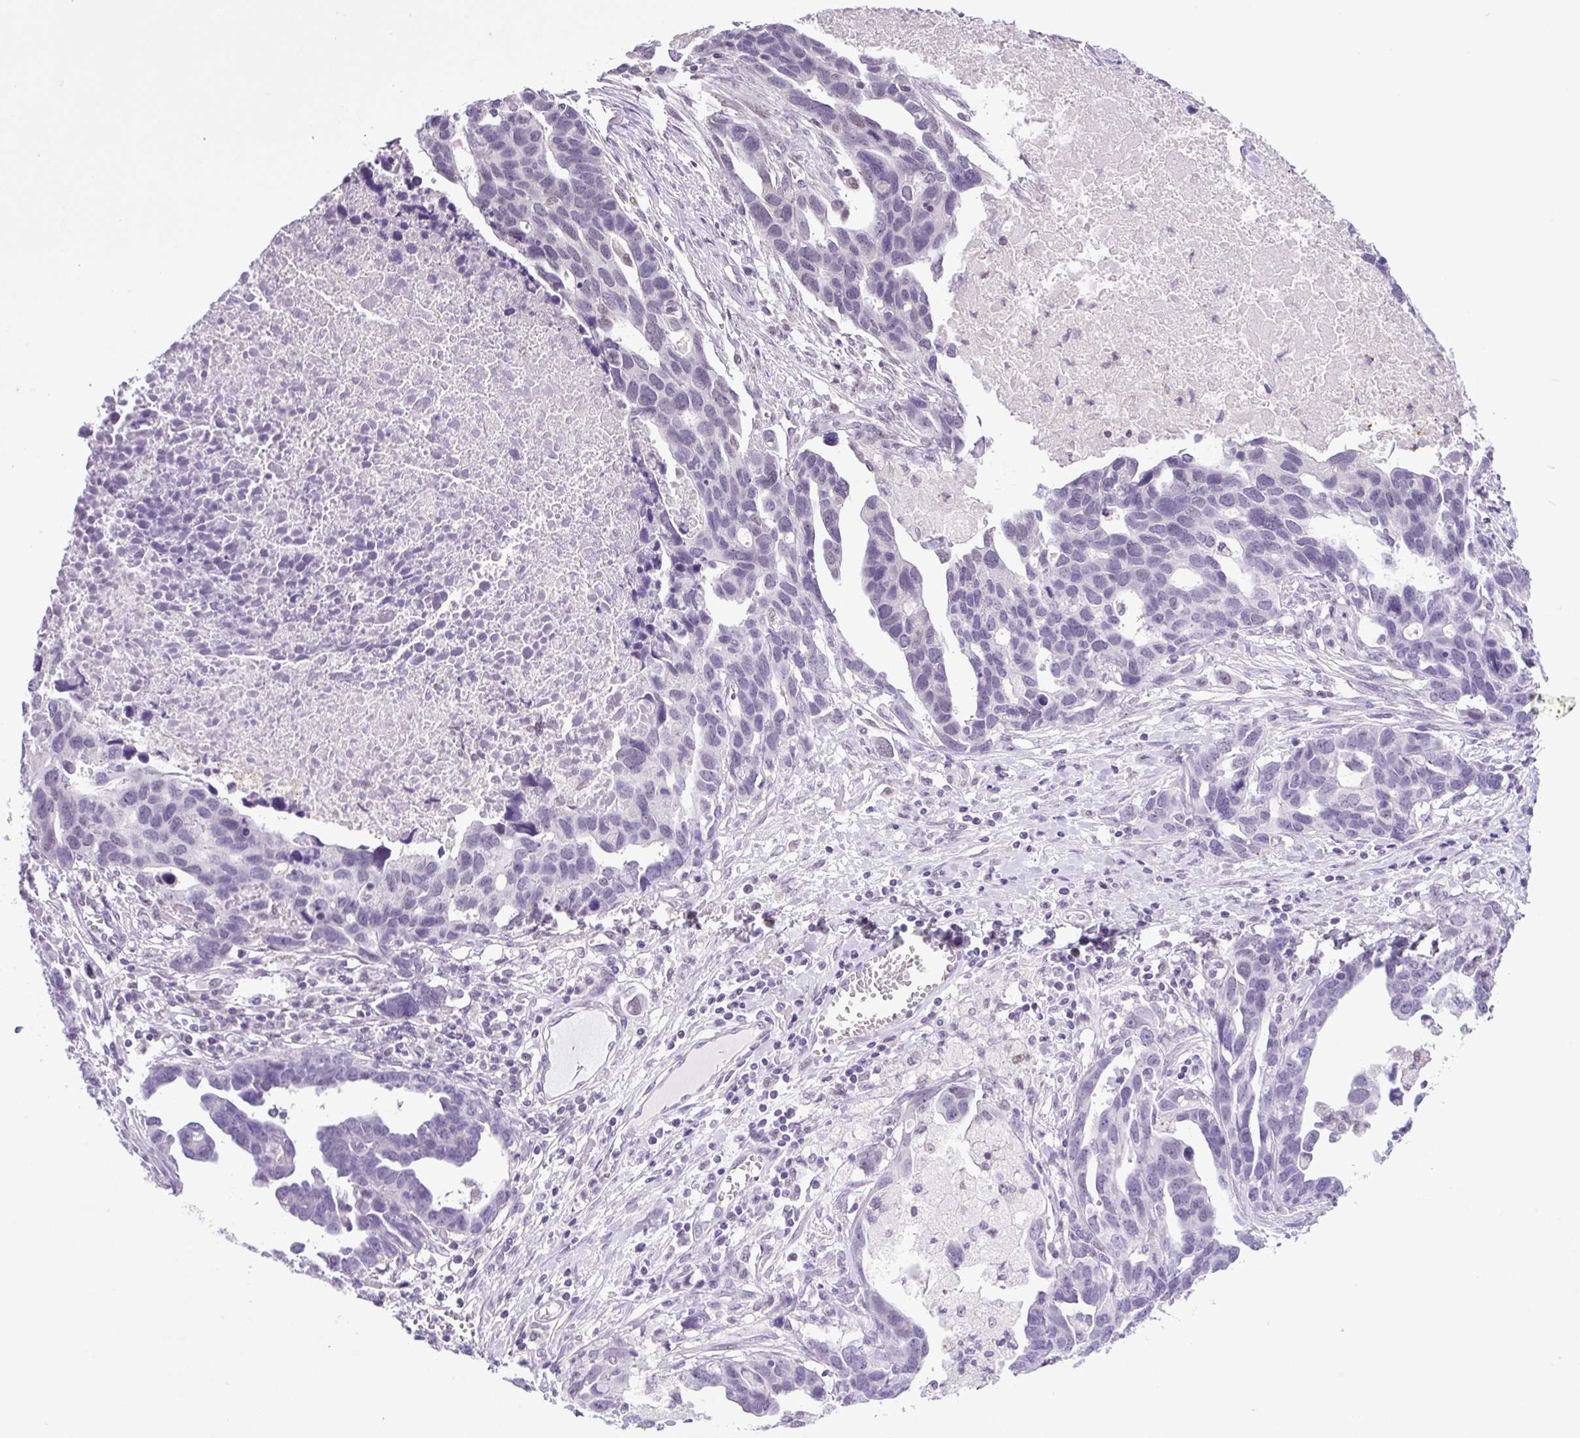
{"staining": {"intensity": "negative", "quantity": "none", "location": "none"}, "tissue": "ovarian cancer", "cell_type": "Tumor cells", "image_type": "cancer", "snomed": [{"axis": "morphology", "description": "Cystadenocarcinoma, serous, NOS"}, {"axis": "topography", "description": "Ovary"}], "caption": "The IHC photomicrograph has no significant expression in tumor cells of serous cystadenocarcinoma (ovarian) tissue. (DAB immunohistochemistry (IHC), high magnification).", "gene": "KPNA1", "patient": {"sex": "female", "age": 54}}